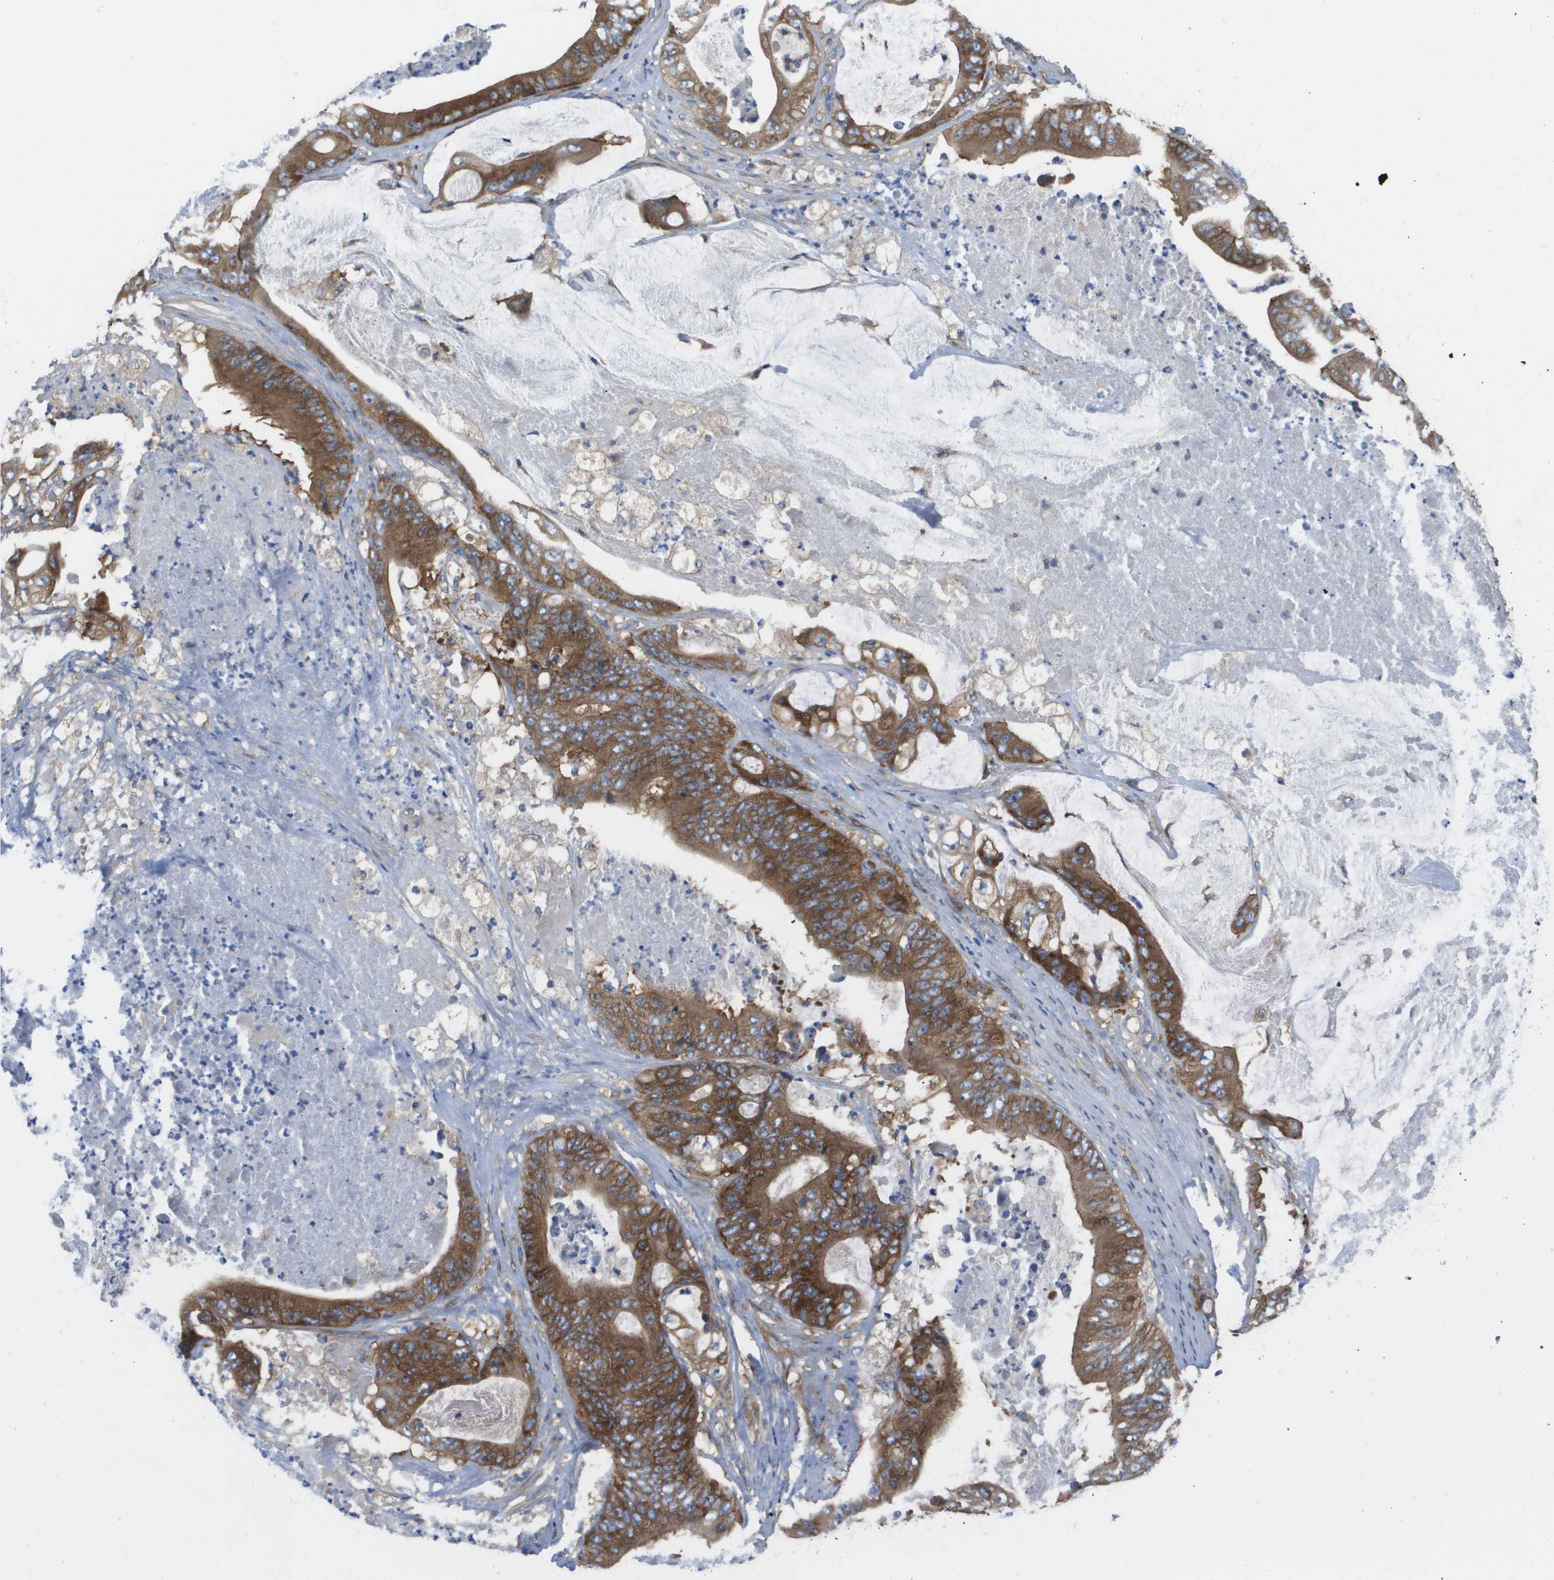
{"staining": {"intensity": "strong", "quantity": ">75%", "location": "cytoplasmic/membranous"}, "tissue": "stomach cancer", "cell_type": "Tumor cells", "image_type": "cancer", "snomed": [{"axis": "morphology", "description": "Adenocarcinoma, NOS"}, {"axis": "topography", "description": "Stomach"}], "caption": "A brown stain labels strong cytoplasmic/membranous positivity of a protein in adenocarcinoma (stomach) tumor cells. The staining was performed using DAB (3,3'-diaminobenzidine) to visualize the protein expression in brown, while the nuclei were stained in blue with hematoxylin (Magnification: 20x).", "gene": "EIF4G2", "patient": {"sex": "female", "age": 73}}